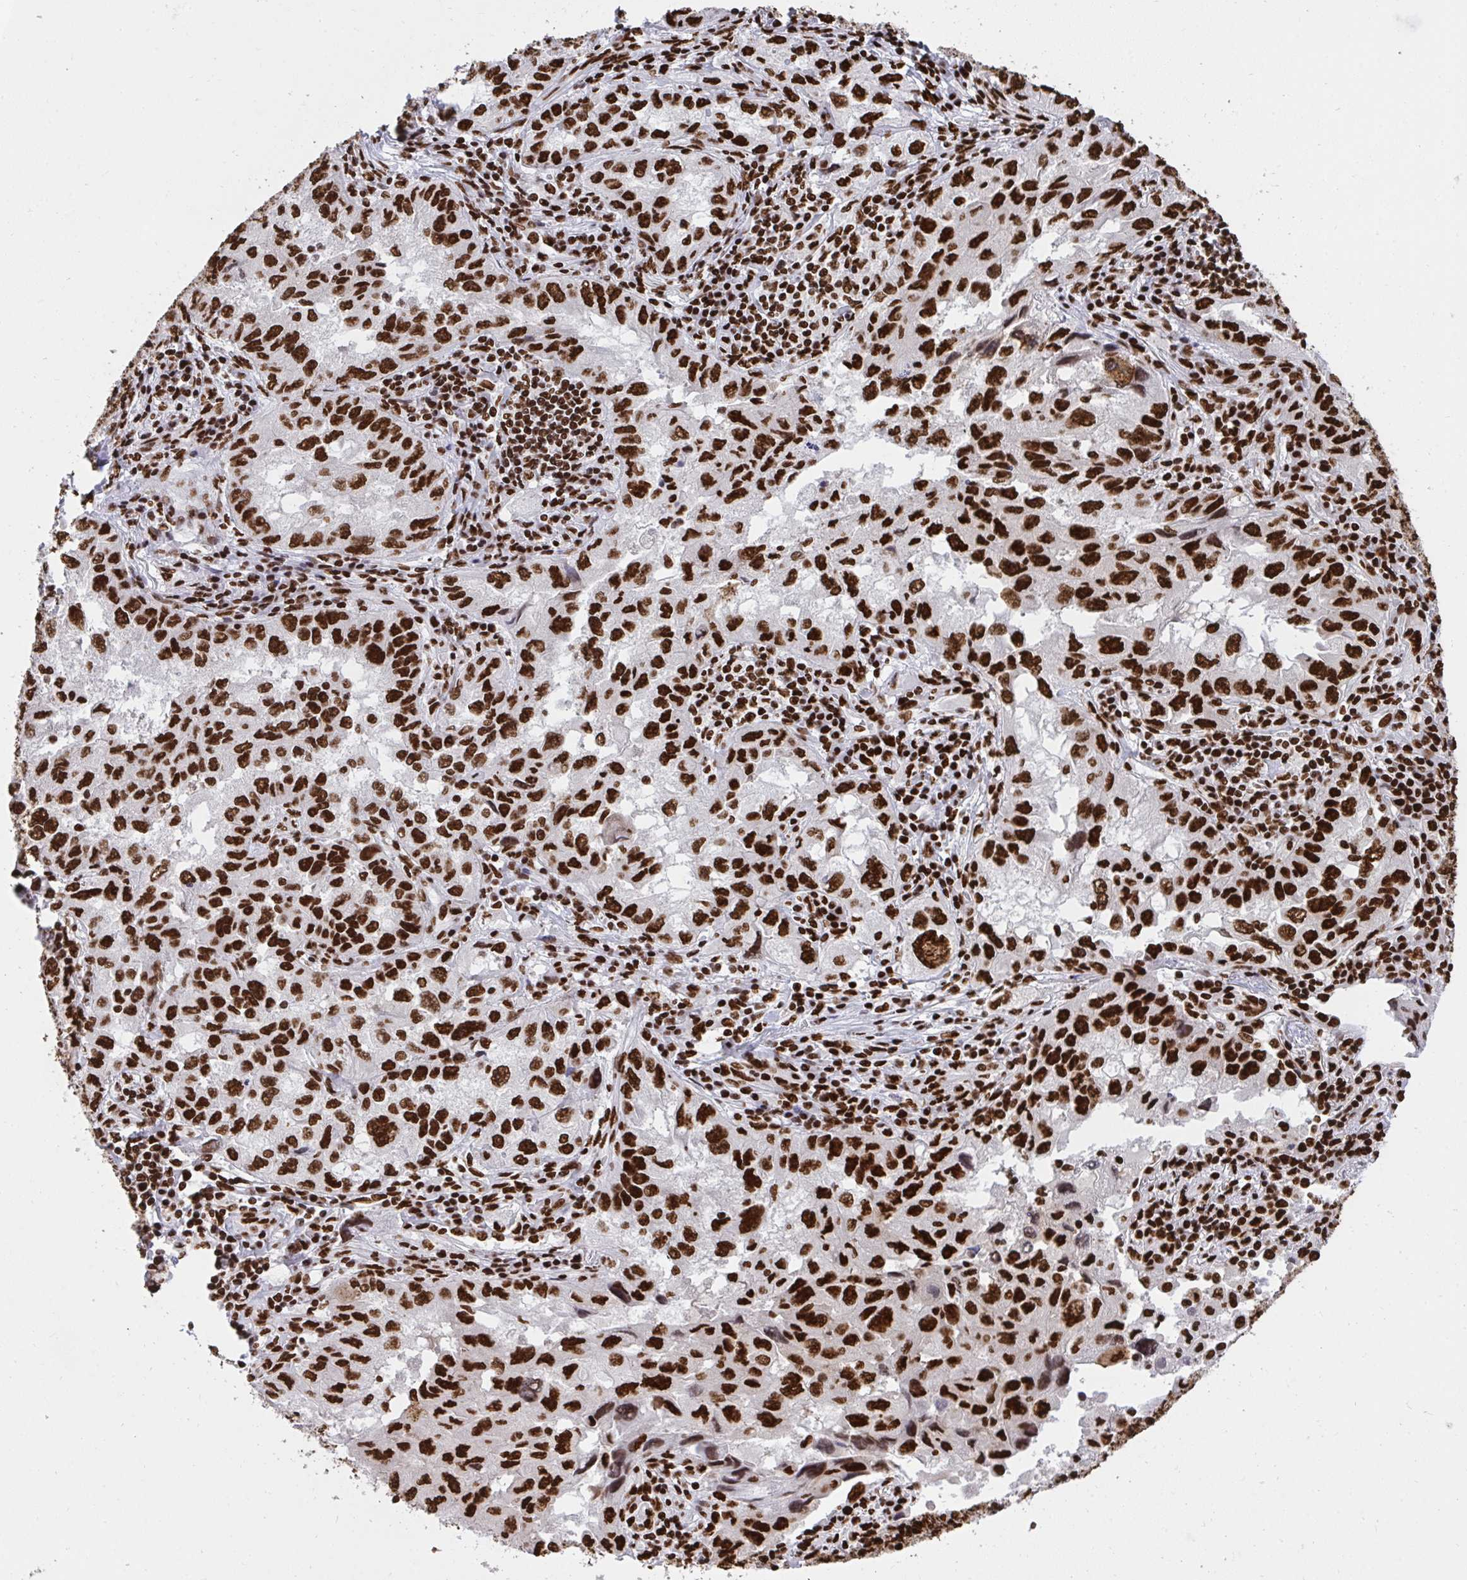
{"staining": {"intensity": "strong", "quantity": ">75%", "location": "nuclear"}, "tissue": "lung cancer", "cell_type": "Tumor cells", "image_type": "cancer", "snomed": [{"axis": "morphology", "description": "Adenocarcinoma, NOS"}, {"axis": "topography", "description": "Lung"}], "caption": "IHC micrograph of human lung adenocarcinoma stained for a protein (brown), which exhibits high levels of strong nuclear expression in about >75% of tumor cells.", "gene": "HNRNPL", "patient": {"sex": "female", "age": 73}}